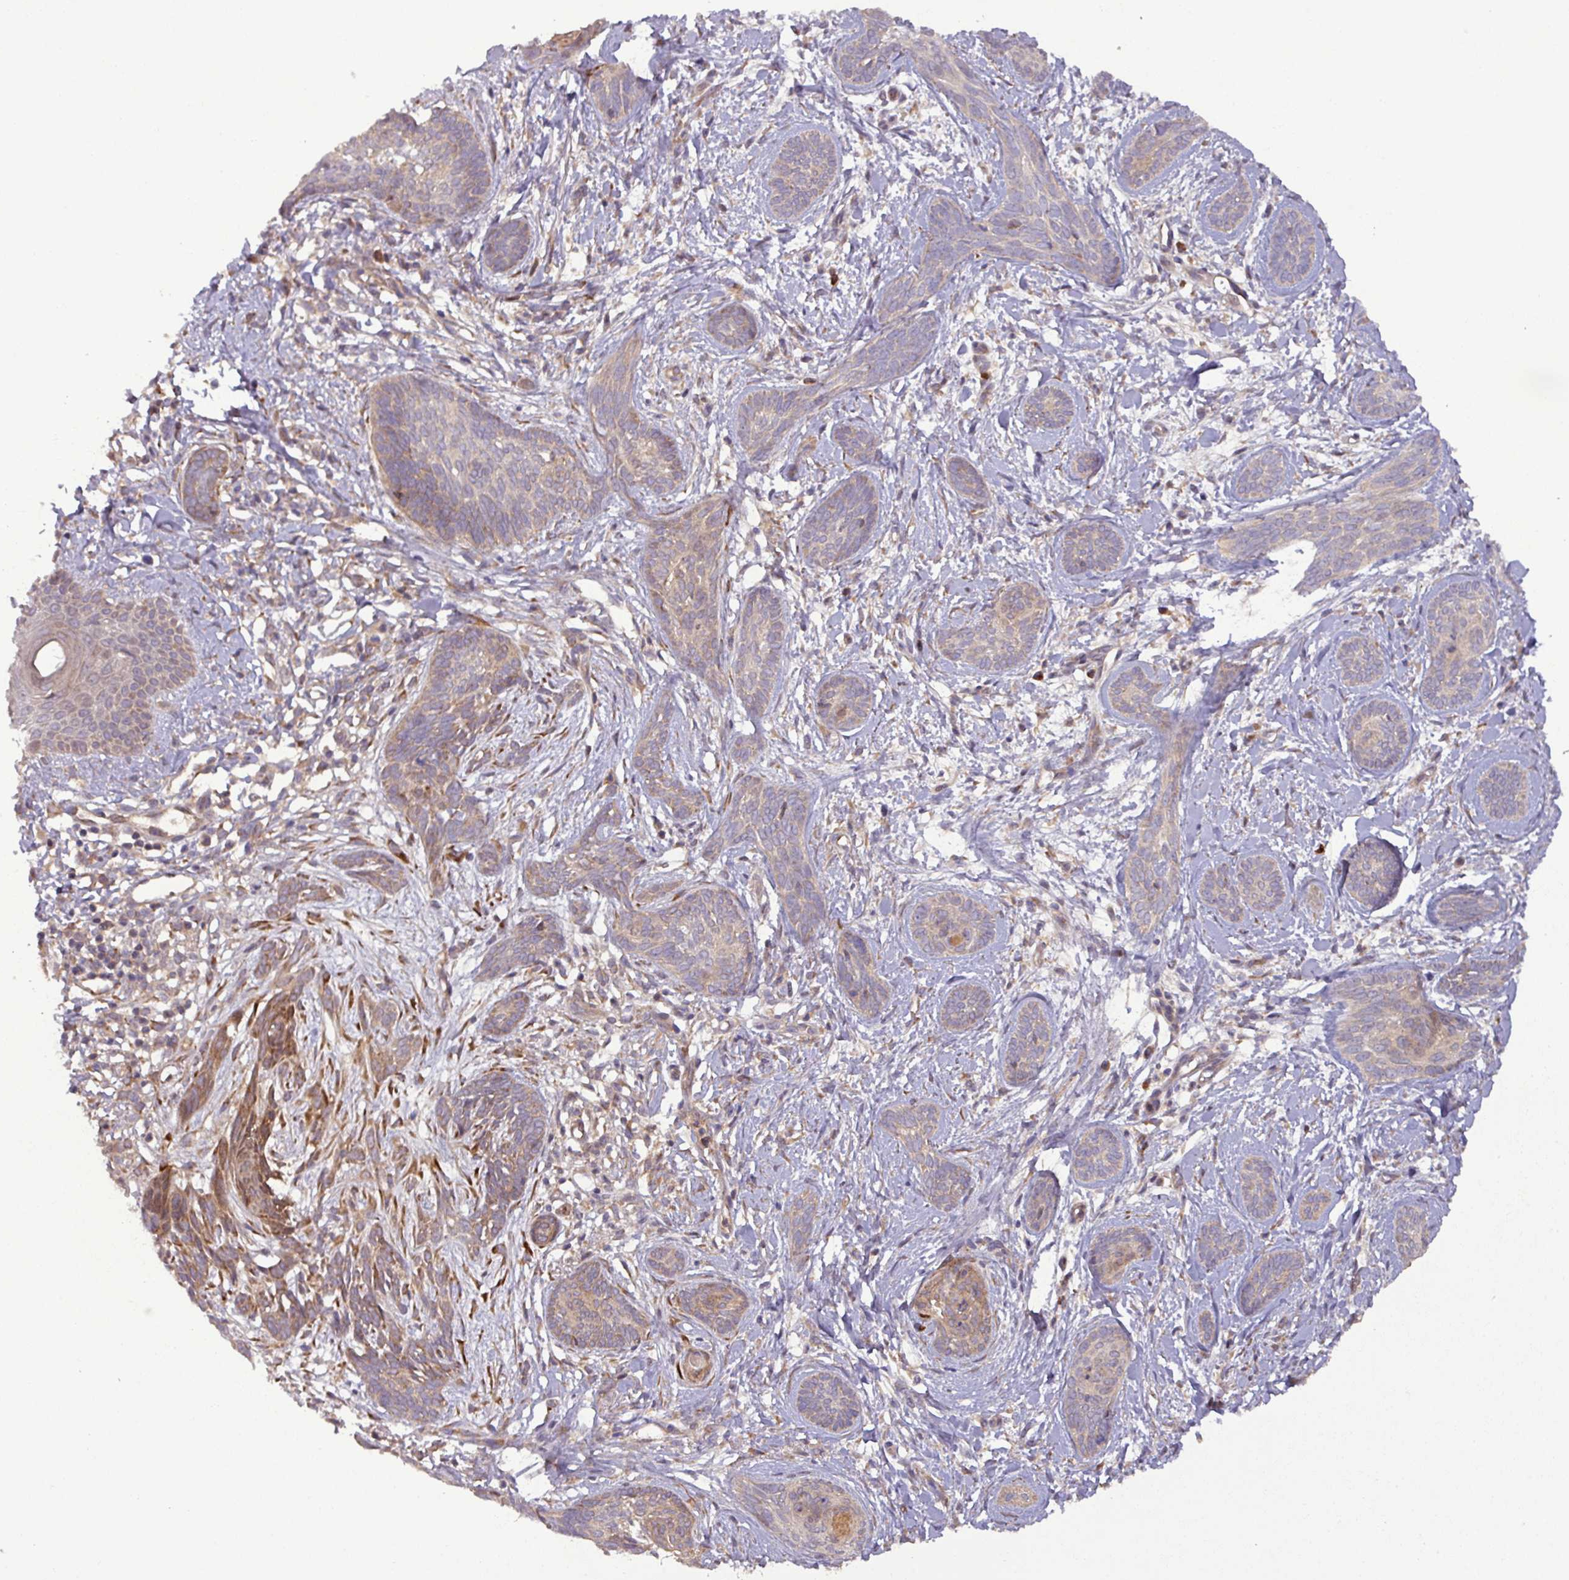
{"staining": {"intensity": "weak", "quantity": "25%-75%", "location": "cytoplasmic/membranous"}, "tissue": "skin cancer", "cell_type": "Tumor cells", "image_type": "cancer", "snomed": [{"axis": "morphology", "description": "Basal cell carcinoma"}, {"axis": "topography", "description": "Skin"}], "caption": "Immunohistochemical staining of human skin cancer (basal cell carcinoma) exhibits weak cytoplasmic/membranous protein staining in about 25%-75% of tumor cells.", "gene": "ART1", "patient": {"sex": "female", "age": 81}}